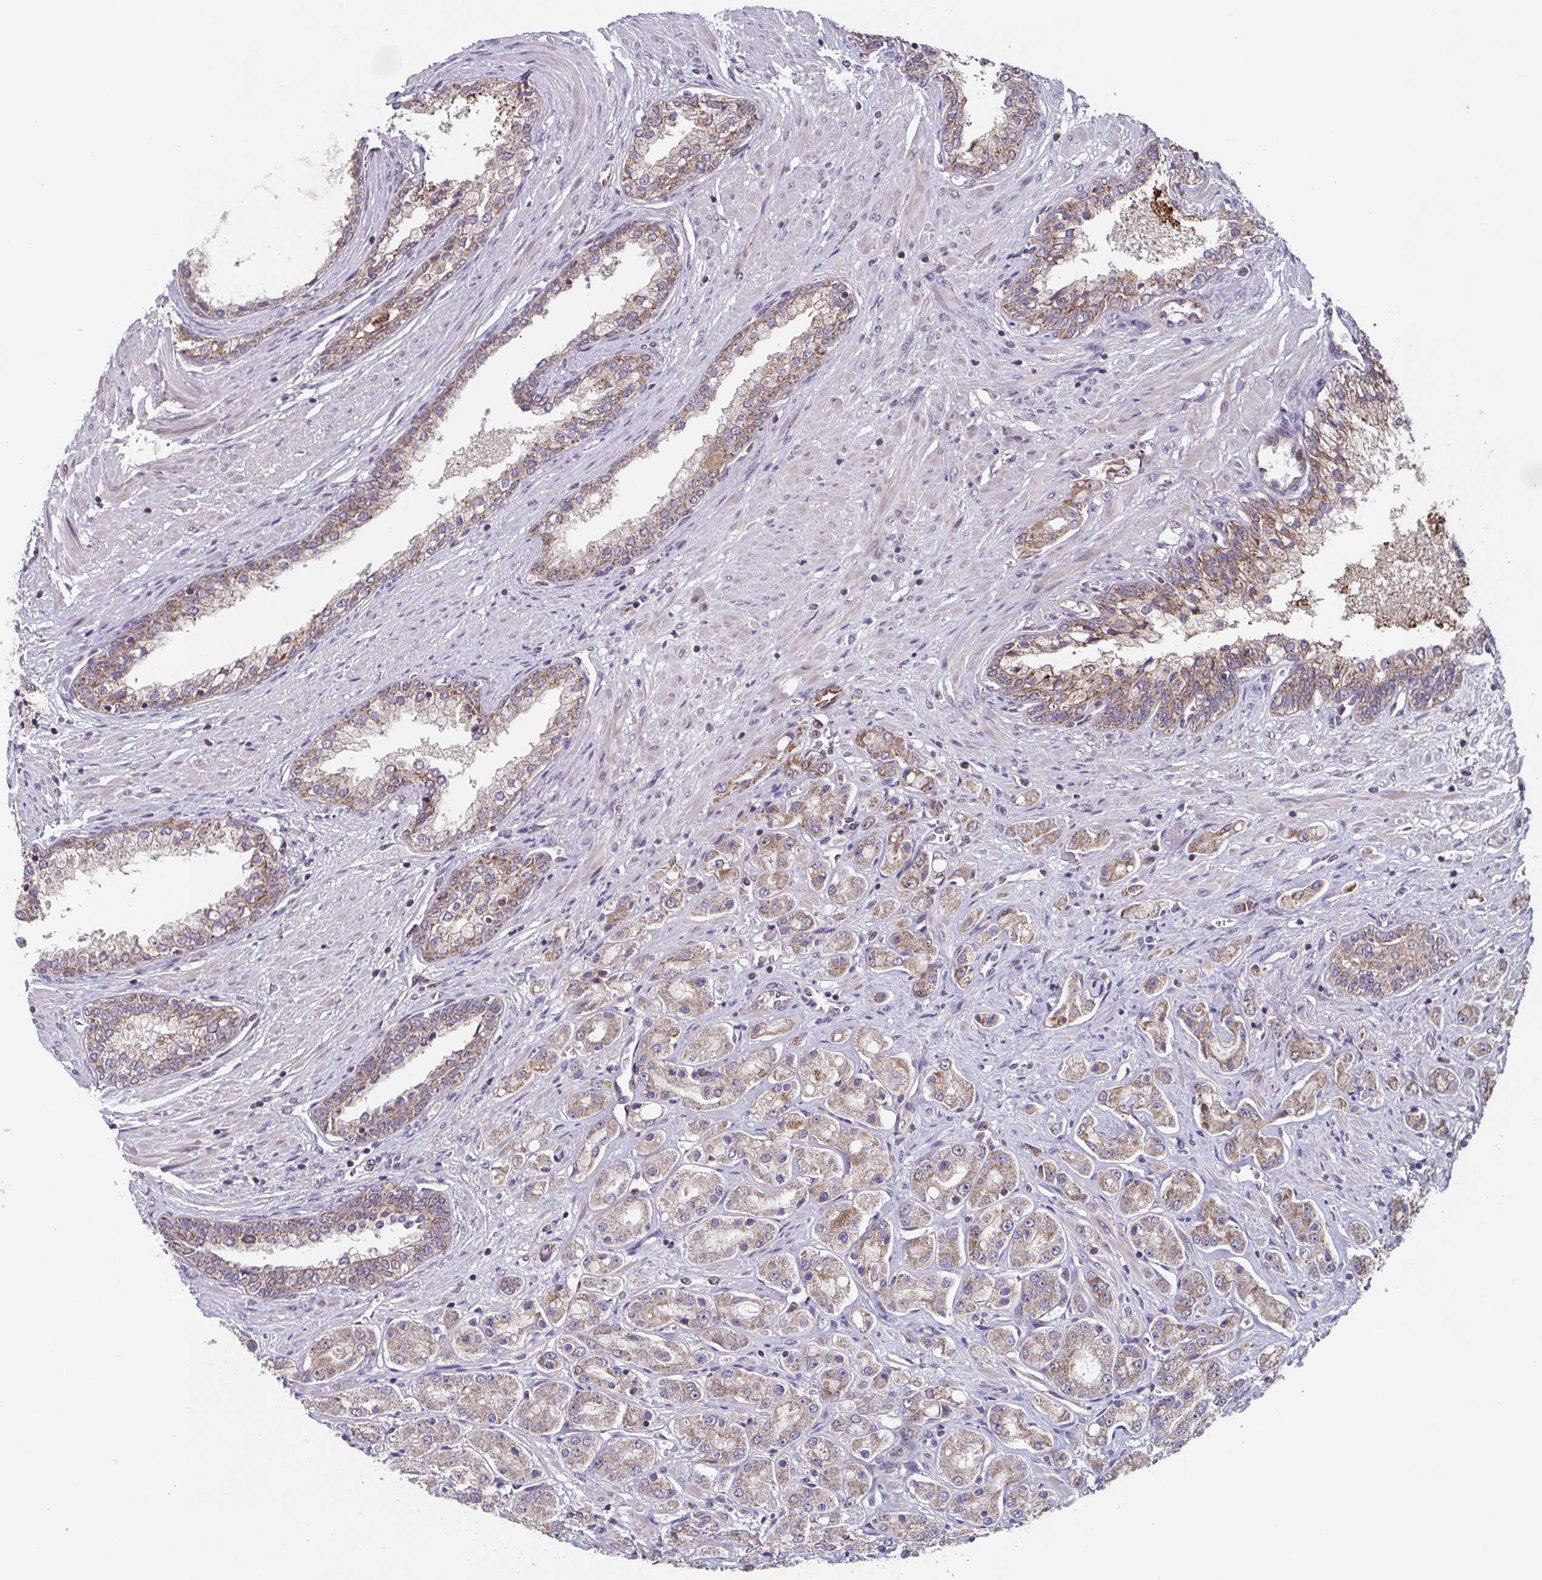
{"staining": {"intensity": "moderate", "quantity": ">75%", "location": "cytoplasmic/membranous"}, "tissue": "prostate cancer", "cell_type": "Tumor cells", "image_type": "cancer", "snomed": [{"axis": "morphology", "description": "Adenocarcinoma, High grade"}, {"axis": "topography", "description": "Prostate"}], "caption": "Tumor cells show medium levels of moderate cytoplasmic/membranous staining in about >75% of cells in prostate cancer. (IHC, brightfield microscopy, high magnification).", "gene": "TTC19", "patient": {"sex": "male", "age": 67}}